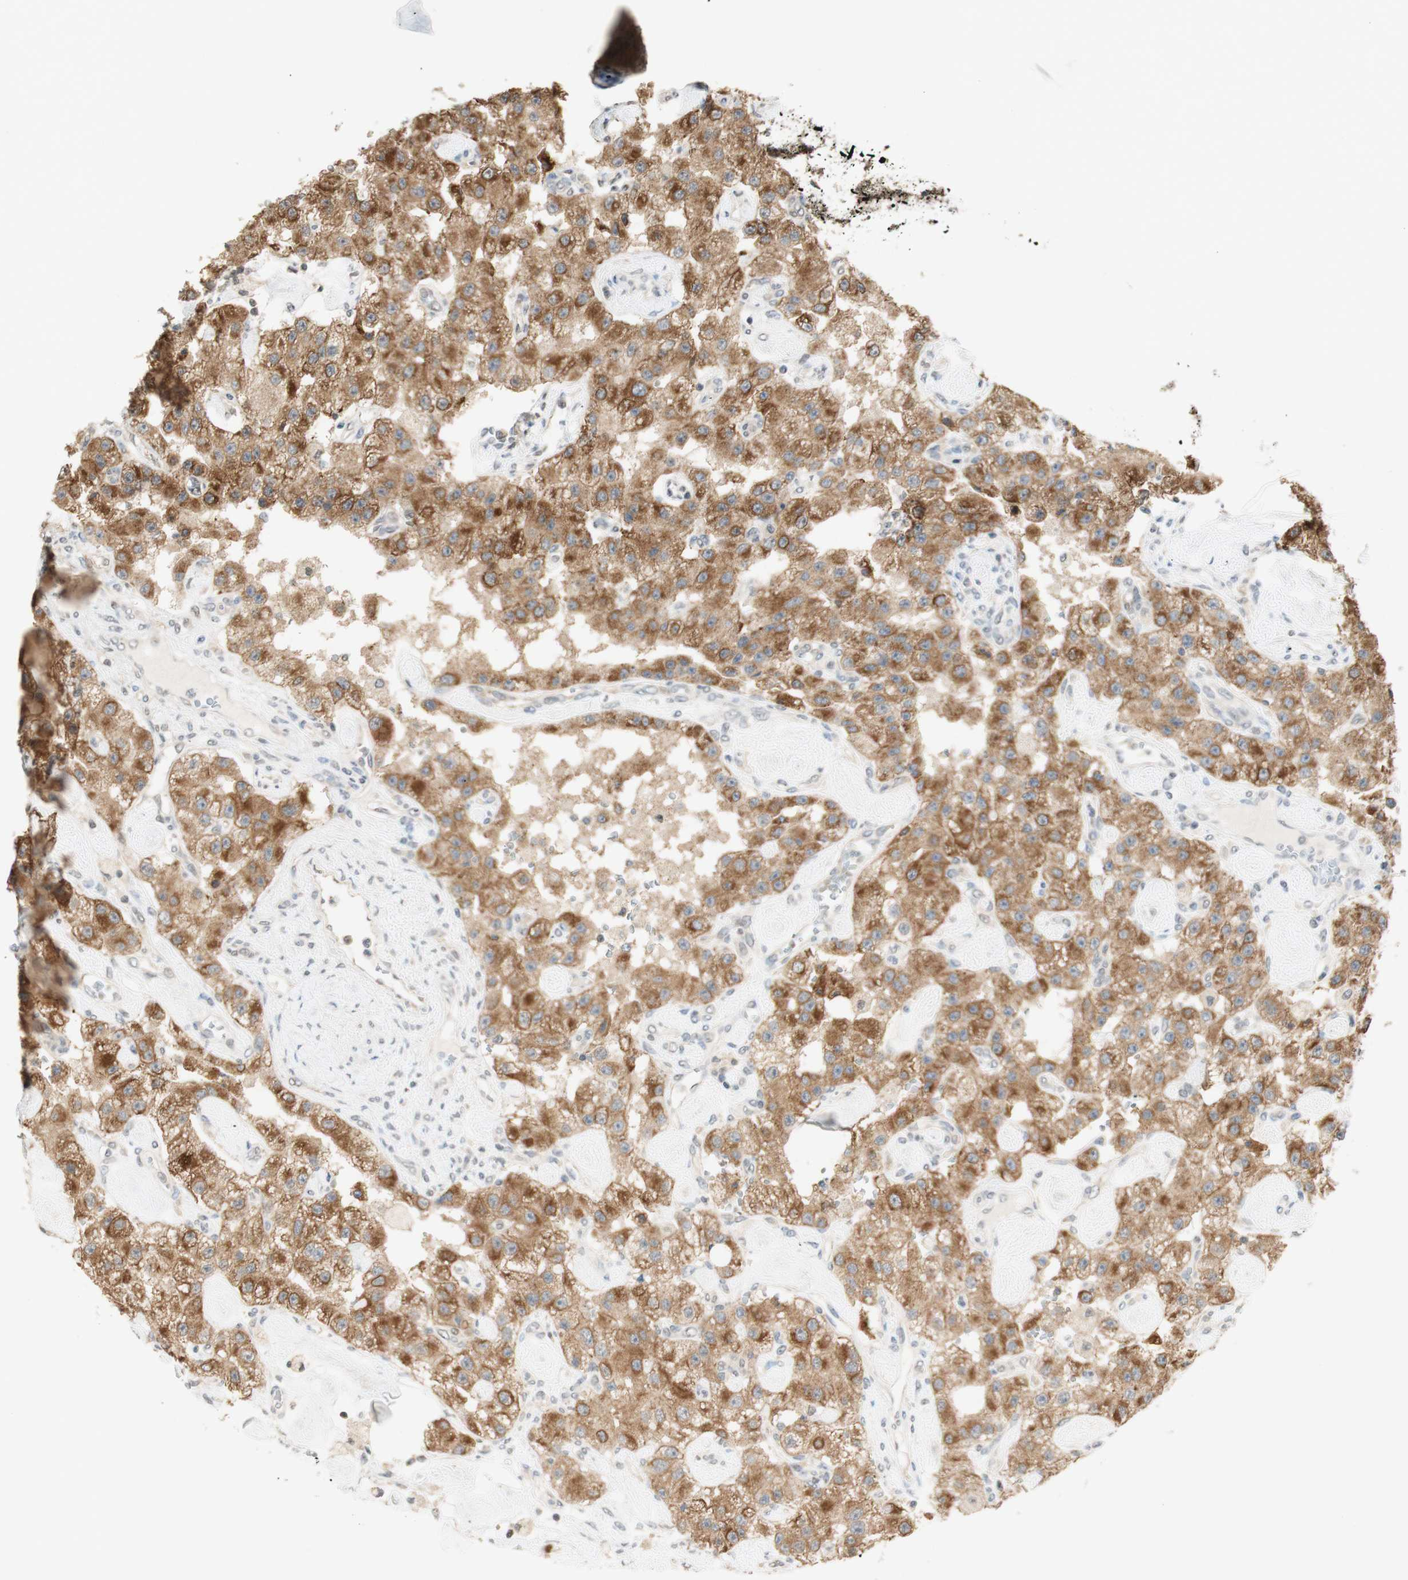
{"staining": {"intensity": "moderate", "quantity": ">75%", "location": "cytoplasmic/membranous"}, "tissue": "carcinoid", "cell_type": "Tumor cells", "image_type": "cancer", "snomed": [{"axis": "morphology", "description": "Carcinoid, malignant, NOS"}, {"axis": "topography", "description": "Pancreas"}], "caption": "Carcinoid was stained to show a protein in brown. There is medium levels of moderate cytoplasmic/membranous expression in about >75% of tumor cells.", "gene": "SPINT2", "patient": {"sex": "male", "age": 41}}